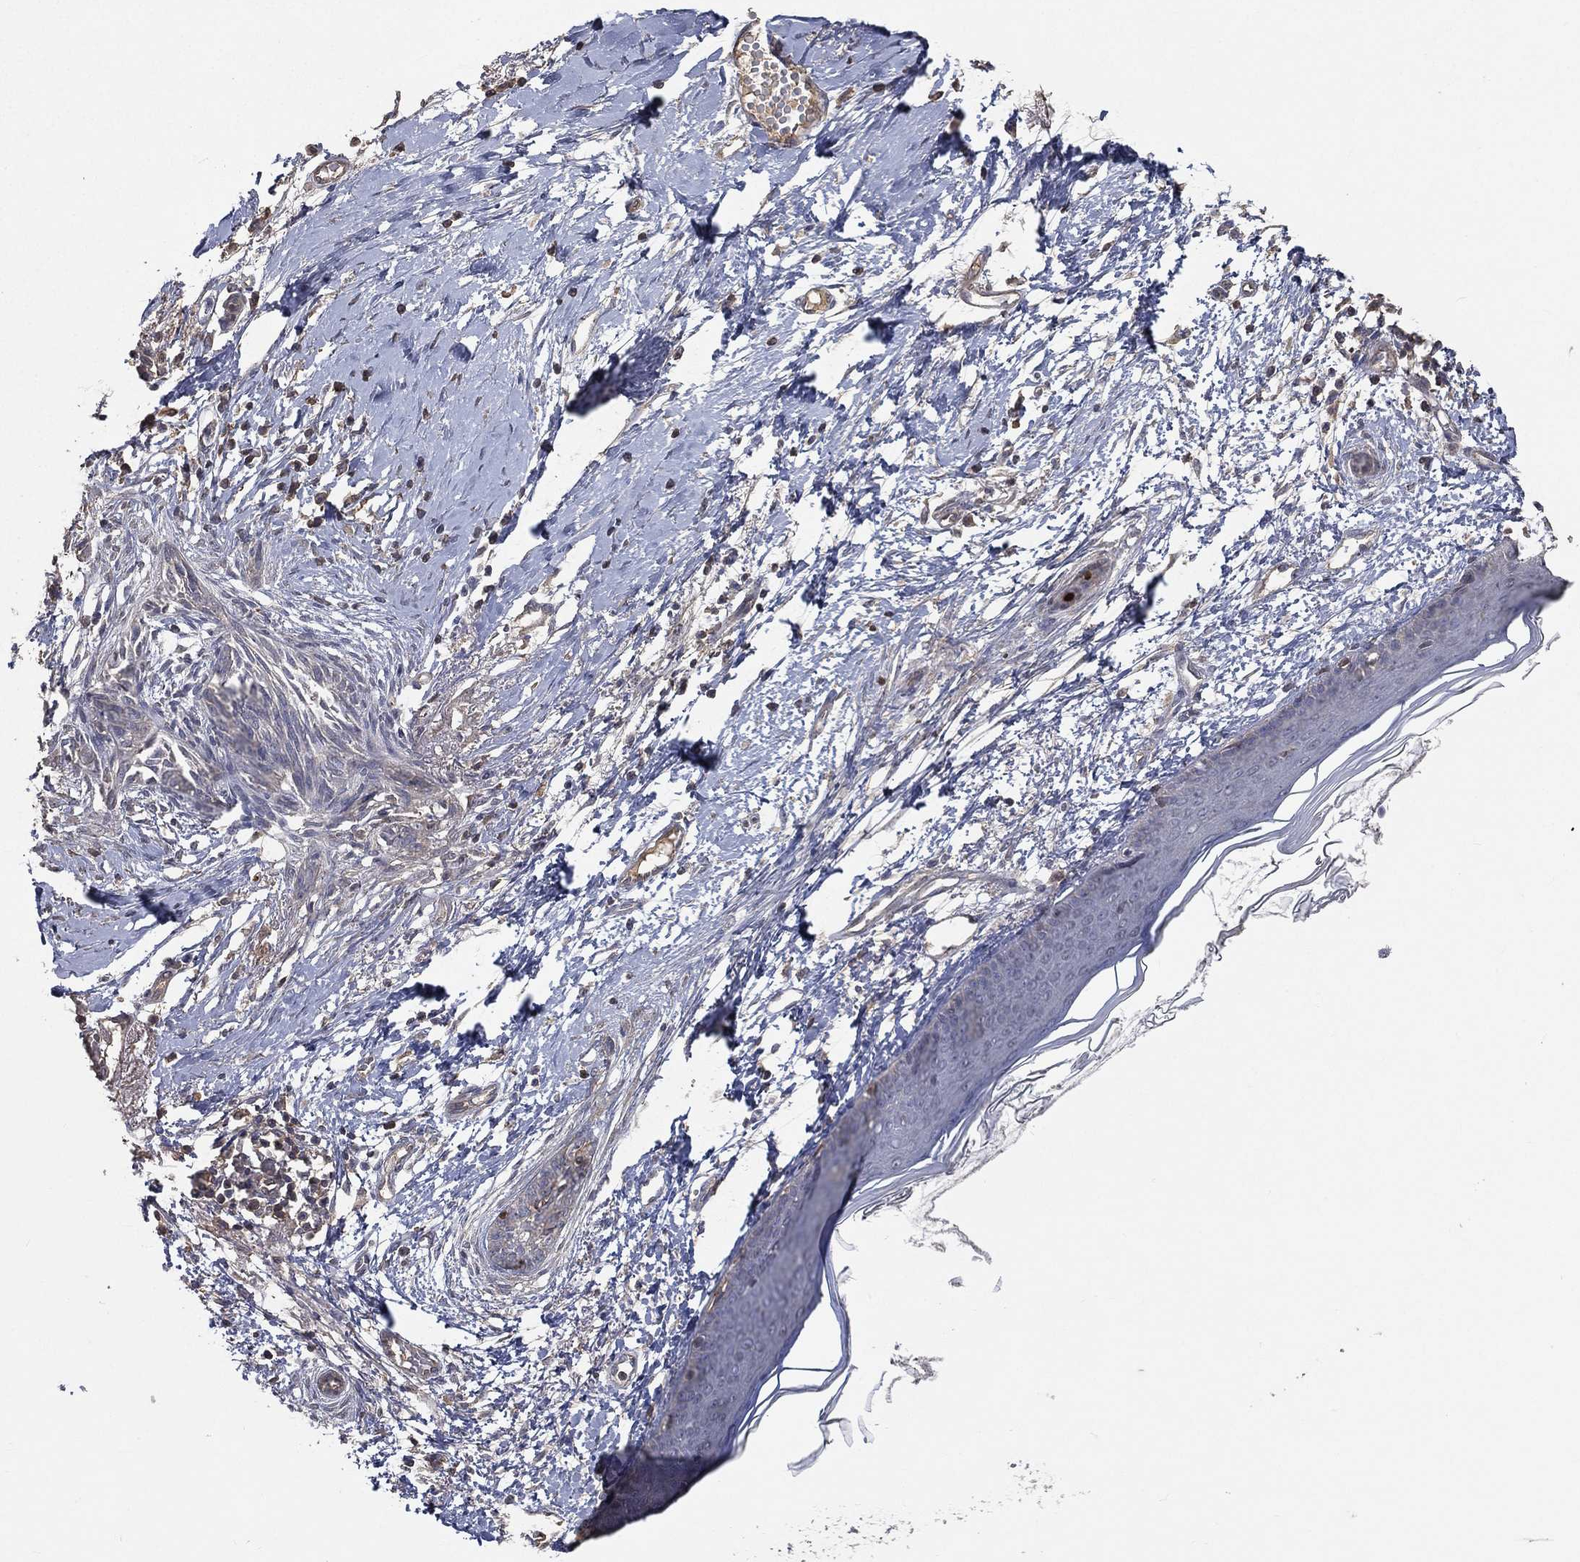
{"staining": {"intensity": "negative", "quantity": "none", "location": "none"}, "tissue": "skin cancer", "cell_type": "Tumor cells", "image_type": "cancer", "snomed": [{"axis": "morphology", "description": "Normal tissue, NOS"}, {"axis": "morphology", "description": "Basal cell carcinoma"}, {"axis": "topography", "description": "Skin"}], "caption": "IHC photomicrograph of skin basal cell carcinoma stained for a protein (brown), which demonstrates no staining in tumor cells.", "gene": "SNAP25", "patient": {"sex": "male", "age": 84}}